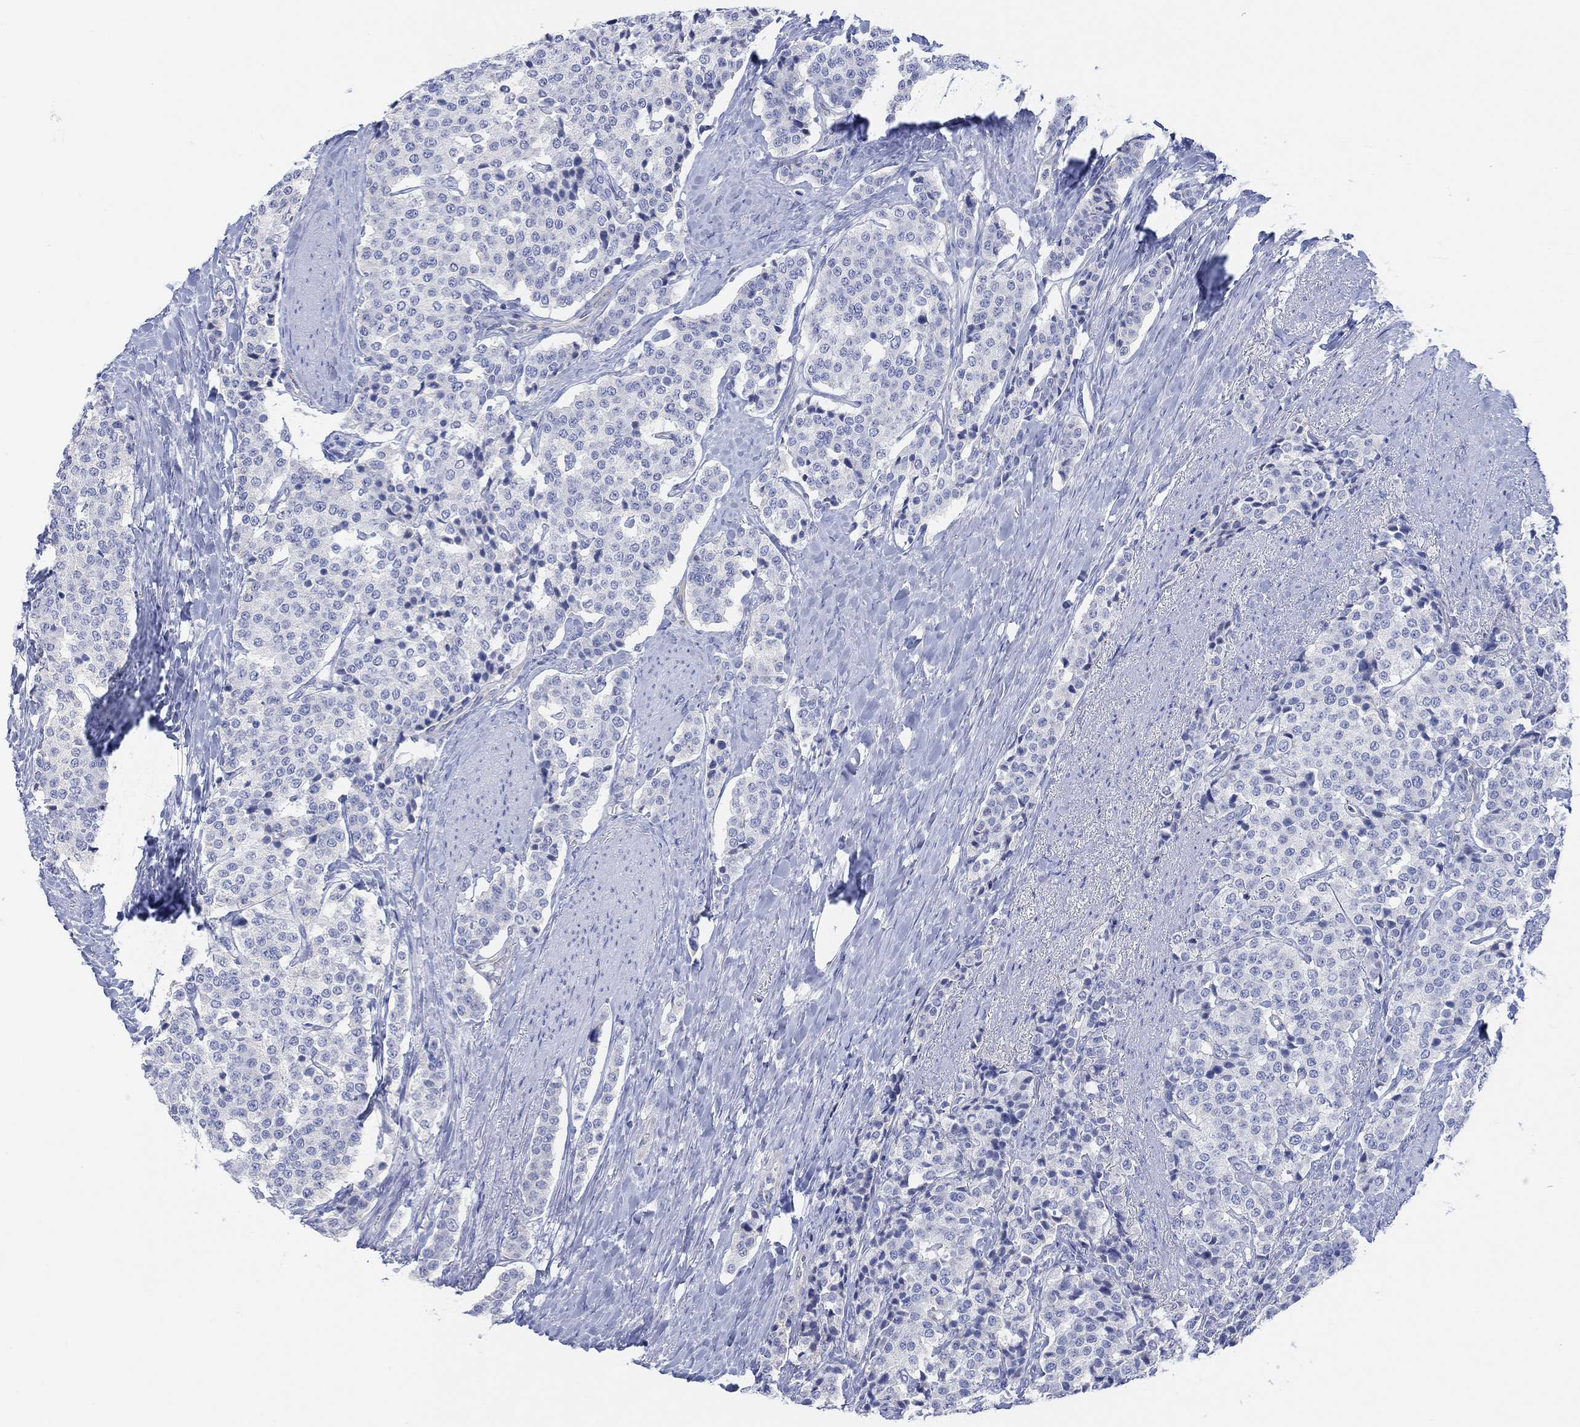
{"staining": {"intensity": "negative", "quantity": "none", "location": "none"}, "tissue": "carcinoid", "cell_type": "Tumor cells", "image_type": "cancer", "snomed": [{"axis": "morphology", "description": "Carcinoid, malignant, NOS"}, {"axis": "topography", "description": "Small intestine"}], "caption": "Histopathology image shows no significant protein expression in tumor cells of malignant carcinoid.", "gene": "GNG13", "patient": {"sex": "female", "age": 58}}